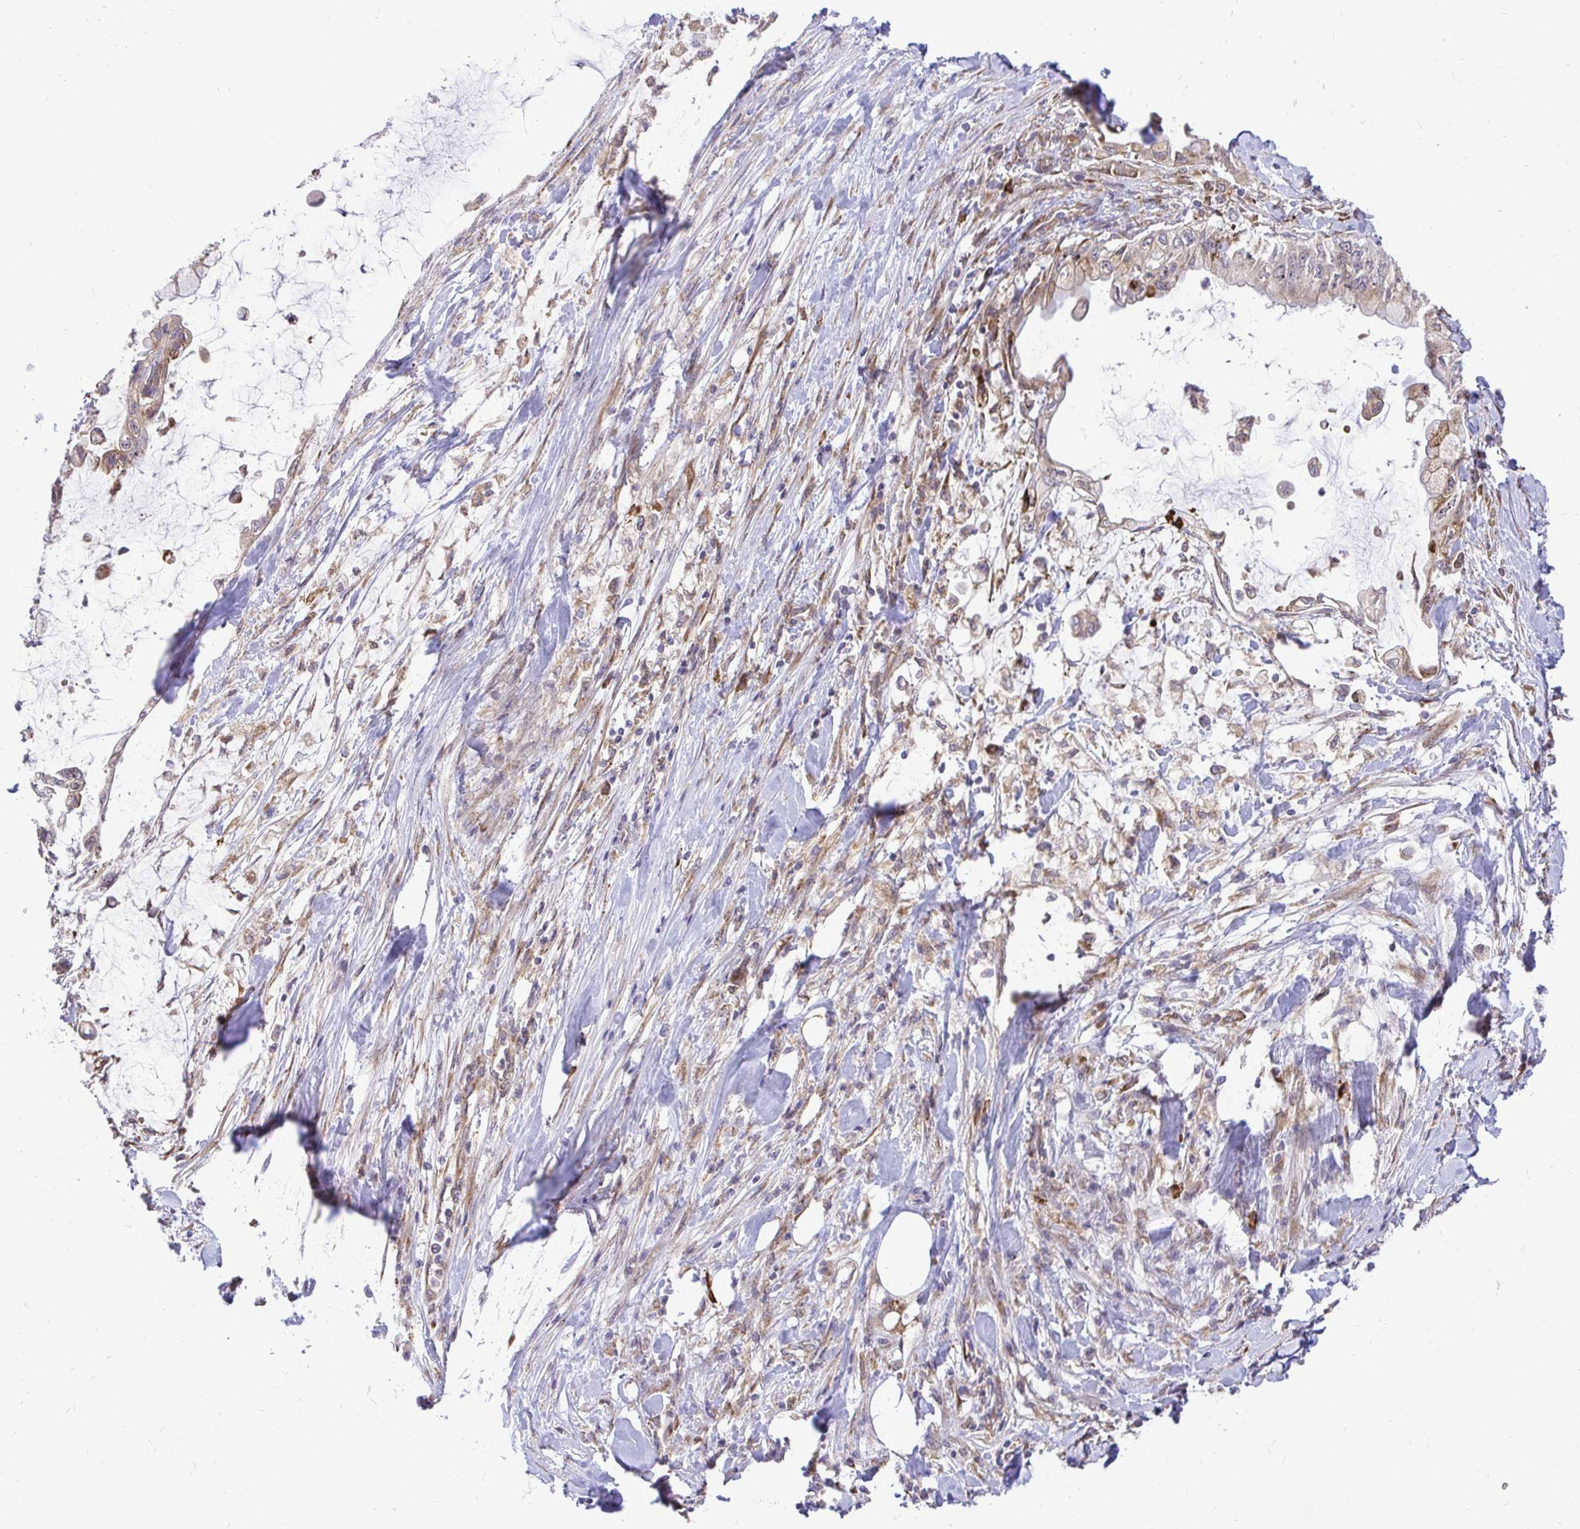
{"staining": {"intensity": "weak", "quantity": "<25%", "location": "cytoplasmic/membranous"}, "tissue": "pancreatic cancer", "cell_type": "Tumor cells", "image_type": "cancer", "snomed": [{"axis": "morphology", "description": "Adenocarcinoma, NOS"}, {"axis": "topography", "description": "Pancreas"}], "caption": "This is a image of IHC staining of adenocarcinoma (pancreatic), which shows no staining in tumor cells.", "gene": "NAALAD2", "patient": {"sex": "male", "age": 48}}